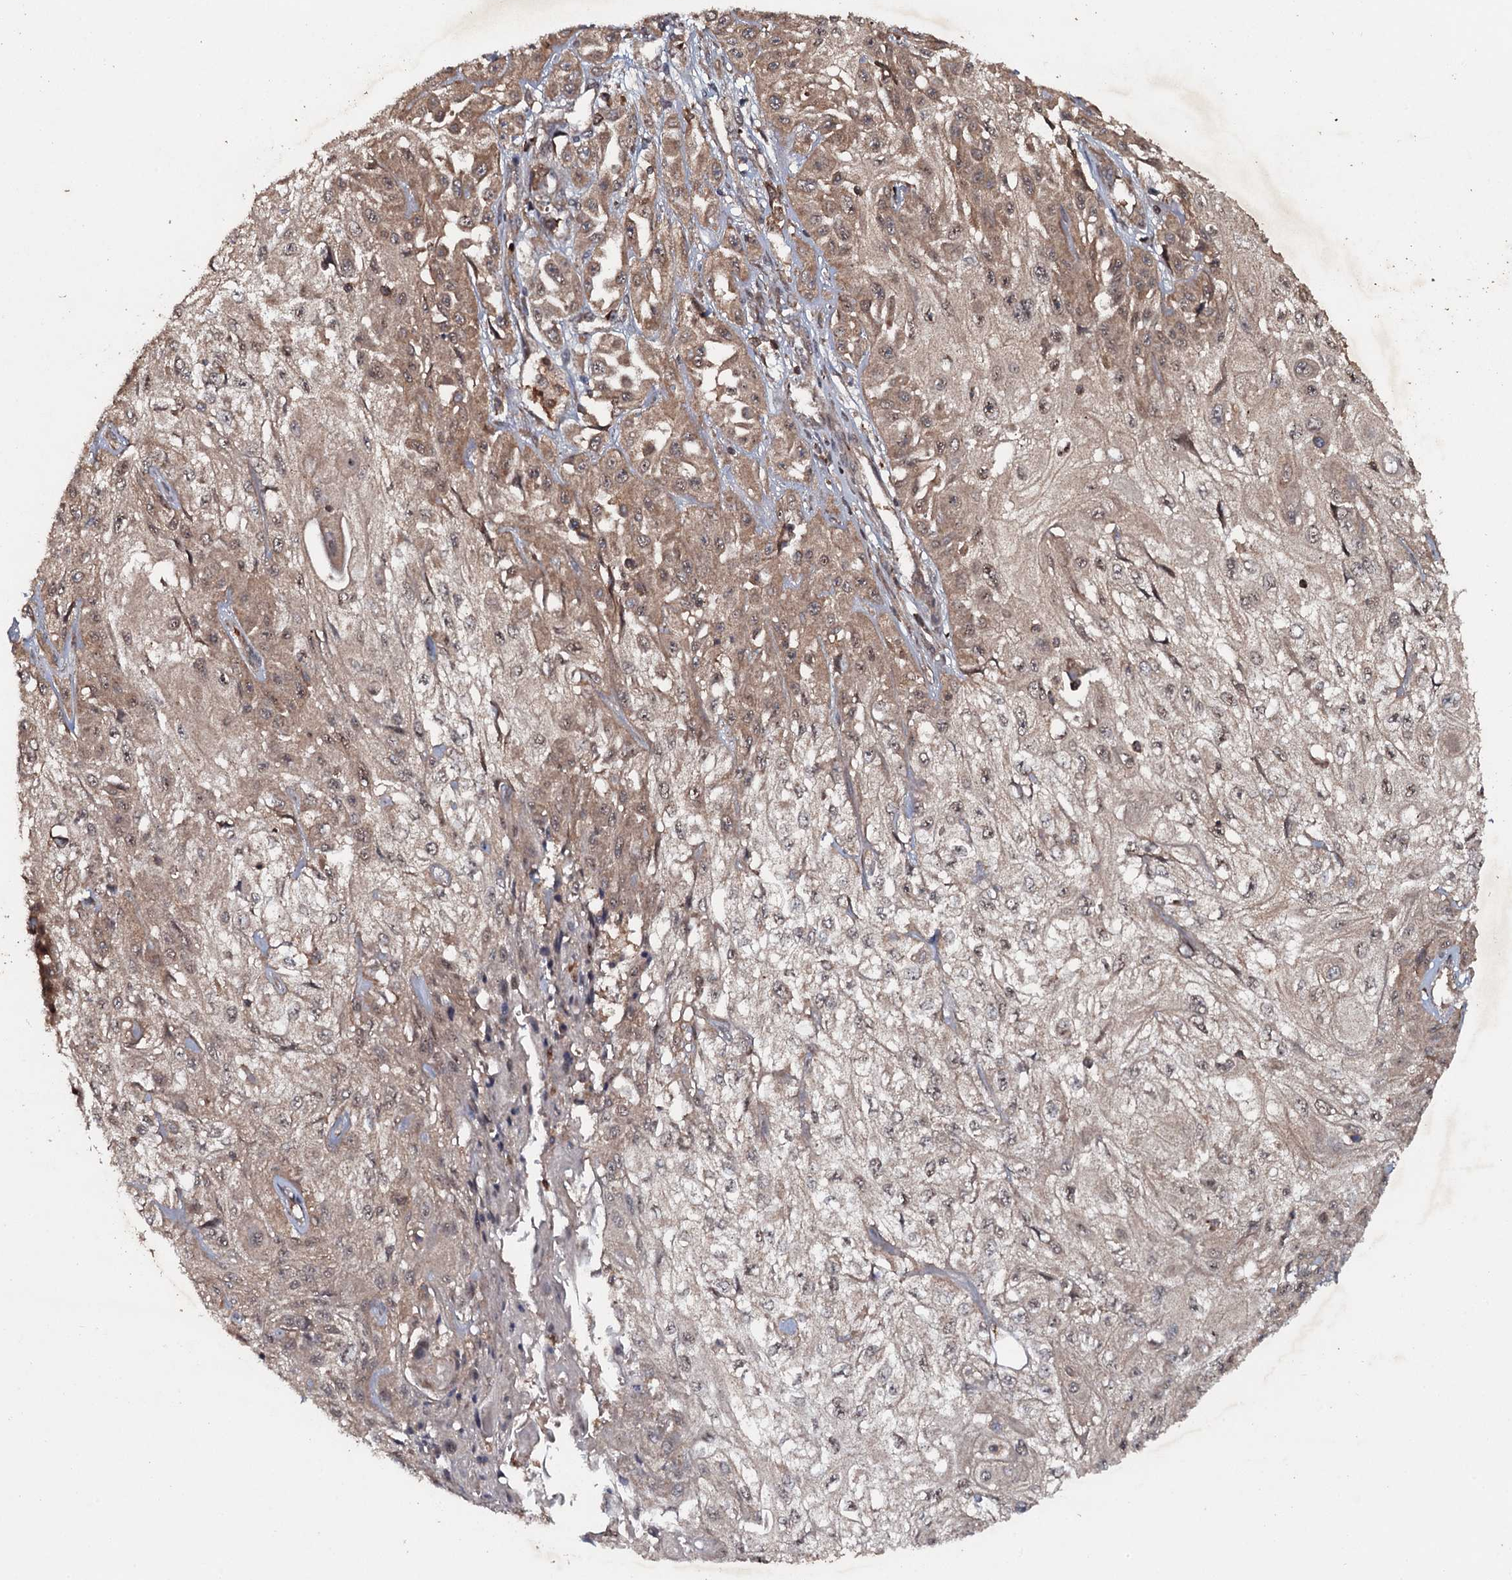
{"staining": {"intensity": "moderate", "quantity": ">75%", "location": "cytoplasmic/membranous,nuclear"}, "tissue": "skin cancer", "cell_type": "Tumor cells", "image_type": "cancer", "snomed": [{"axis": "morphology", "description": "Squamous cell carcinoma, NOS"}, {"axis": "morphology", "description": "Squamous cell carcinoma, metastatic, NOS"}, {"axis": "topography", "description": "Skin"}, {"axis": "topography", "description": "Lymph node"}], "caption": "About >75% of tumor cells in human squamous cell carcinoma (skin) exhibit moderate cytoplasmic/membranous and nuclear protein positivity as visualized by brown immunohistochemical staining.", "gene": "ADGRG3", "patient": {"sex": "male", "age": 75}}